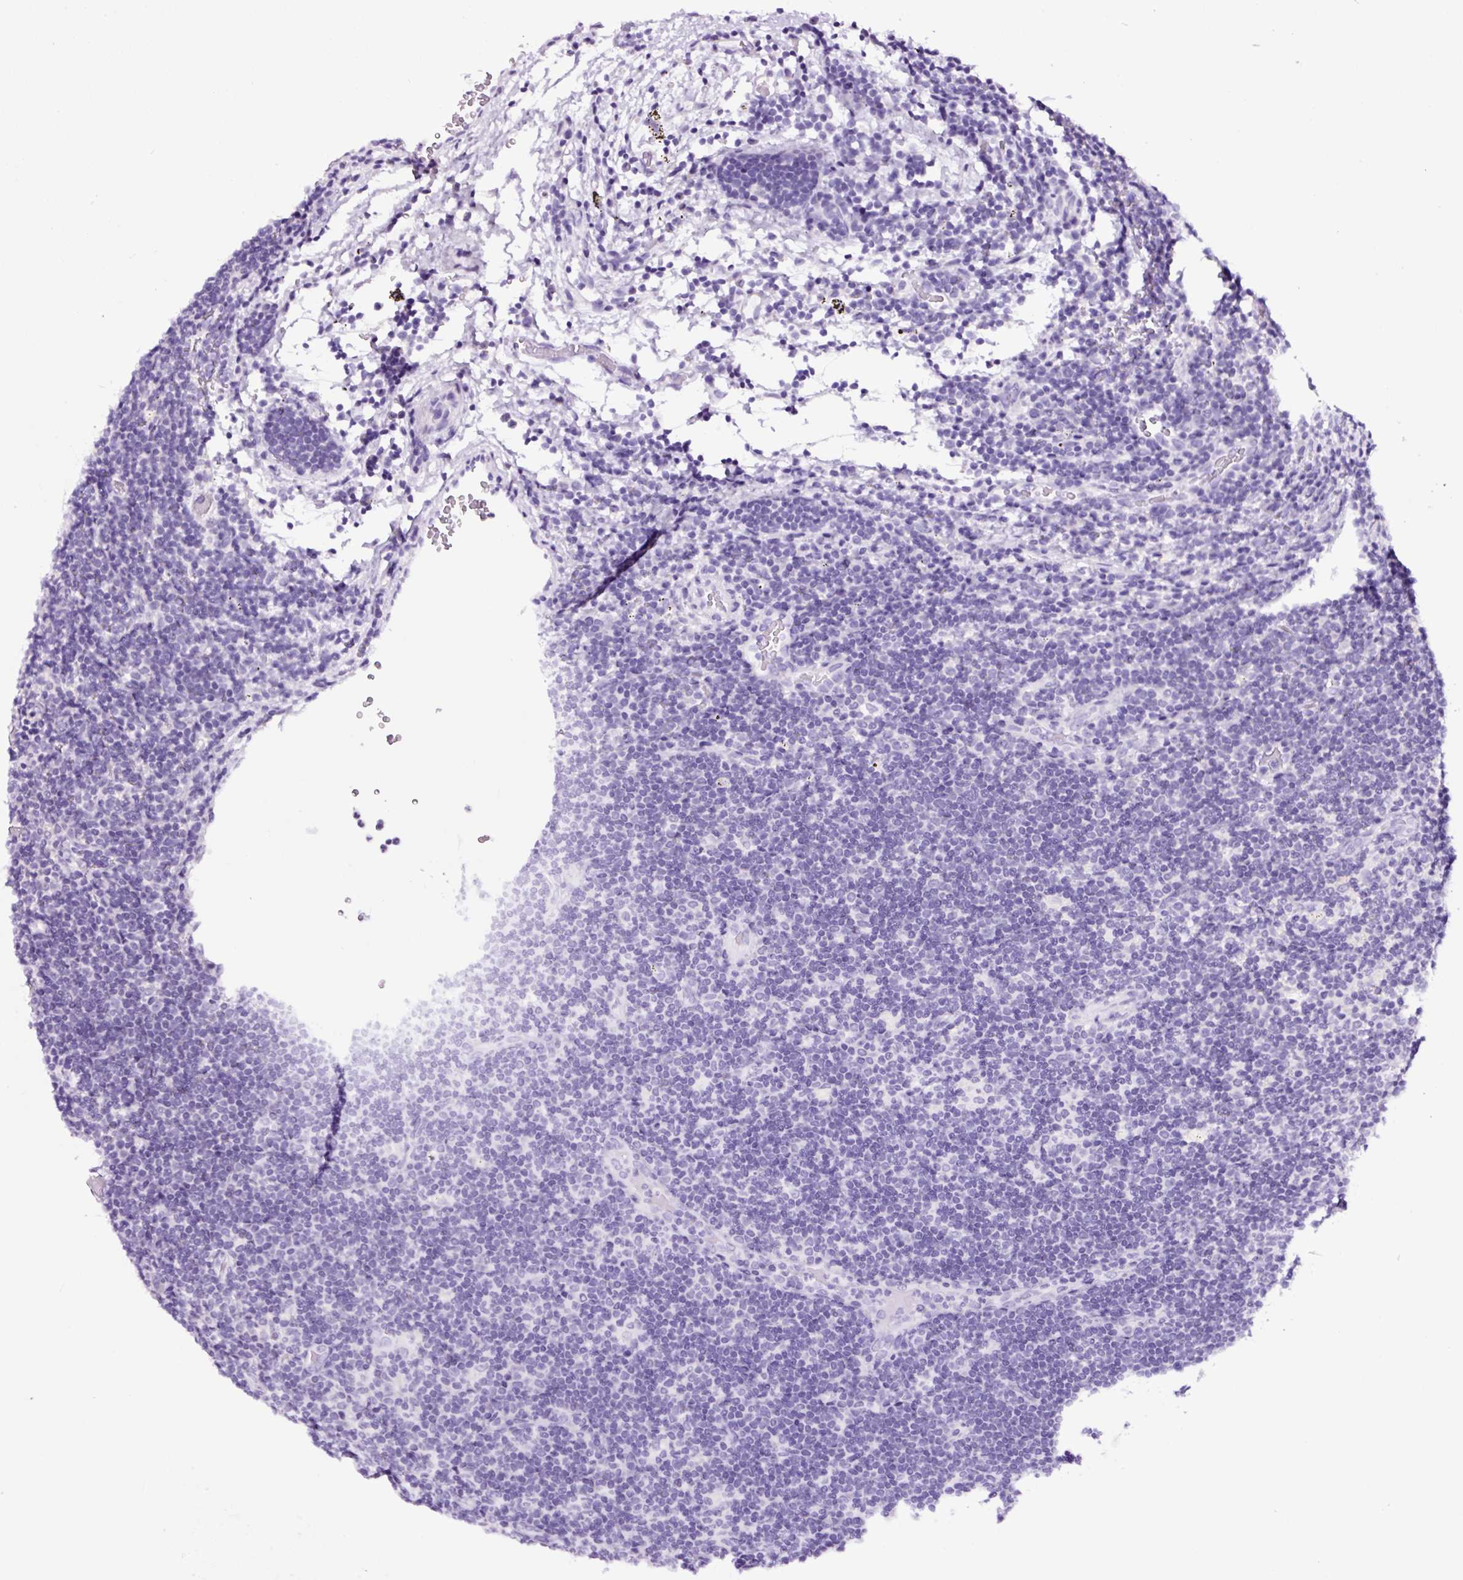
{"staining": {"intensity": "negative", "quantity": "none", "location": "none"}, "tissue": "lymphoma", "cell_type": "Tumor cells", "image_type": "cancer", "snomed": [{"axis": "morphology", "description": "Hodgkin's disease, NOS"}, {"axis": "topography", "description": "Lymph node"}], "caption": "Histopathology image shows no significant protein positivity in tumor cells of lymphoma.", "gene": "FBXL7", "patient": {"sex": "female", "age": 57}}